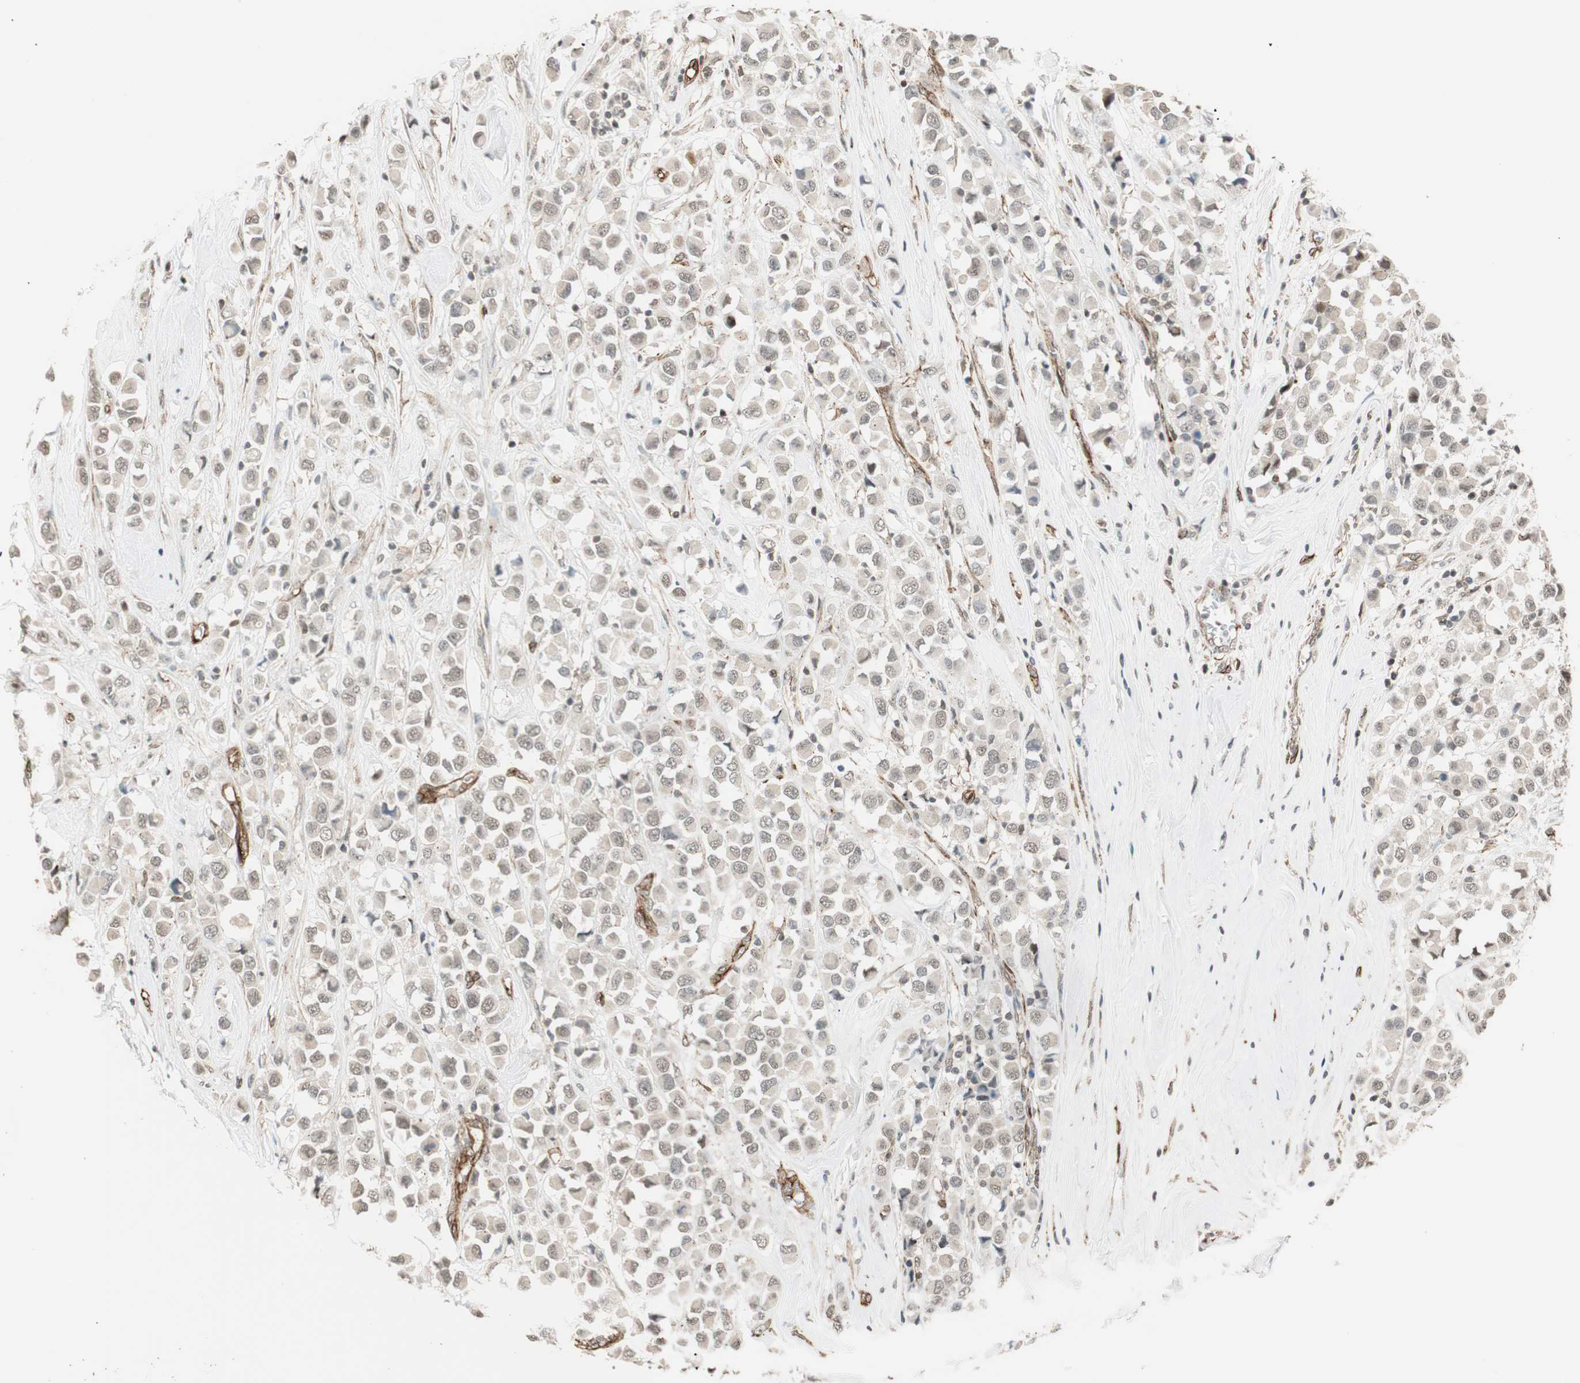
{"staining": {"intensity": "negative", "quantity": "none", "location": "none"}, "tissue": "breast cancer", "cell_type": "Tumor cells", "image_type": "cancer", "snomed": [{"axis": "morphology", "description": "Duct carcinoma"}, {"axis": "topography", "description": "Breast"}], "caption": "This is an IHC image of intraductal carcinoma (breast). There is no staining in tumor cells.", "gene": "CDK19", "patient": {"sex": "female", "age": 61}}